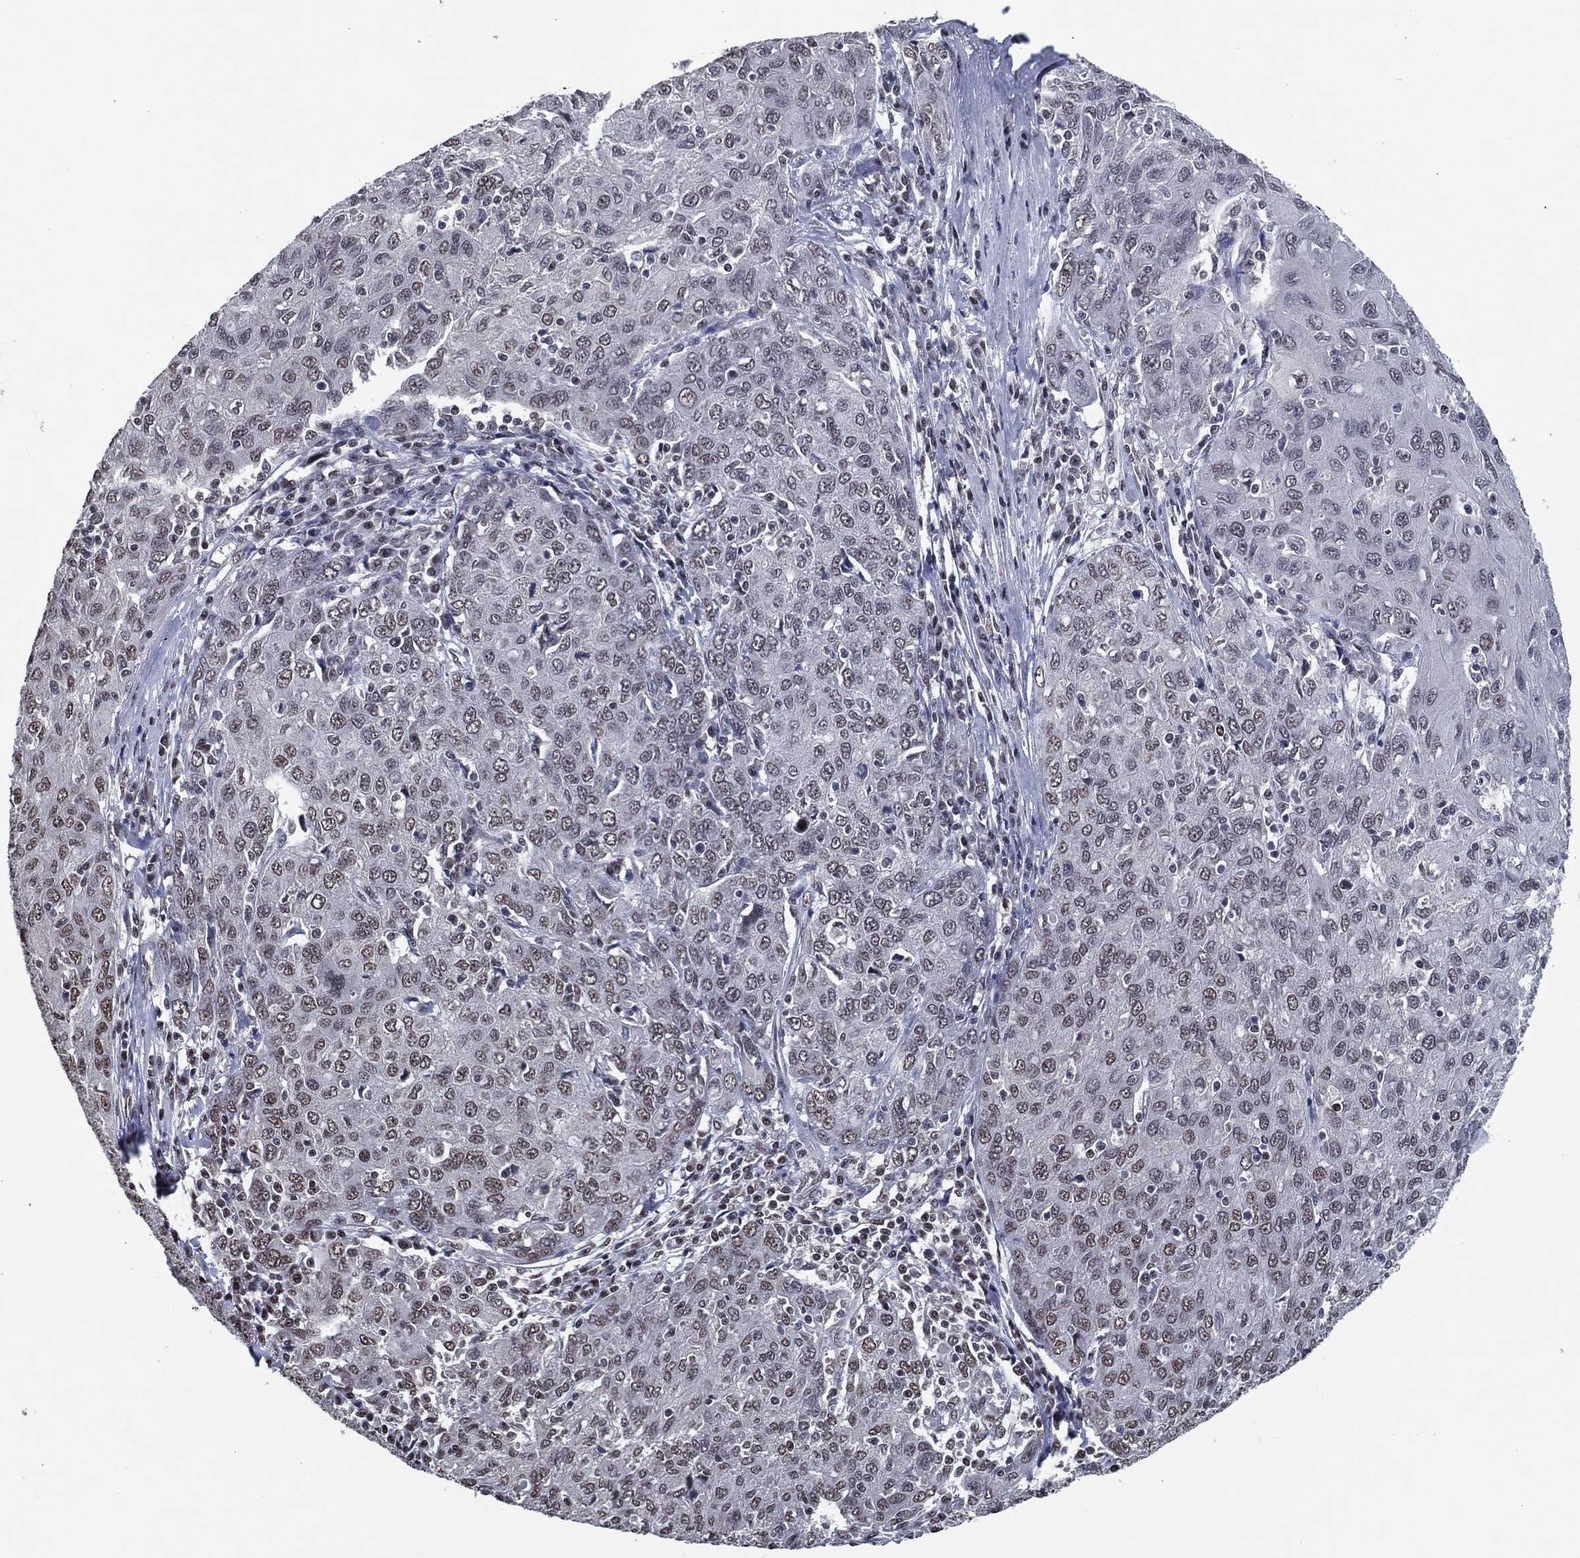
{"staining": {"intensity": "negative", "quantity": "none", "location": "none"}, "tissue": "ovarian cancer", "cell_type": "Tumor cells", "image_type": "cancer", "snomed": [{"axis": "morphology", "description": "Carcinoma, endometroid"}, {"axis": "topography", "description": "Ovary"}], "caption": "Immunohistochemistry micrograph of neoplastic tissue: human endometroid carcinoma (ovarian) stained with DAB shows no significant protein expression in tumor cells. (Immunohistochemistry (ihc), brightfield microscopy, high magnification).", "gene": "ZBTB42", "patient": {"sex": "female", "age": 50}}